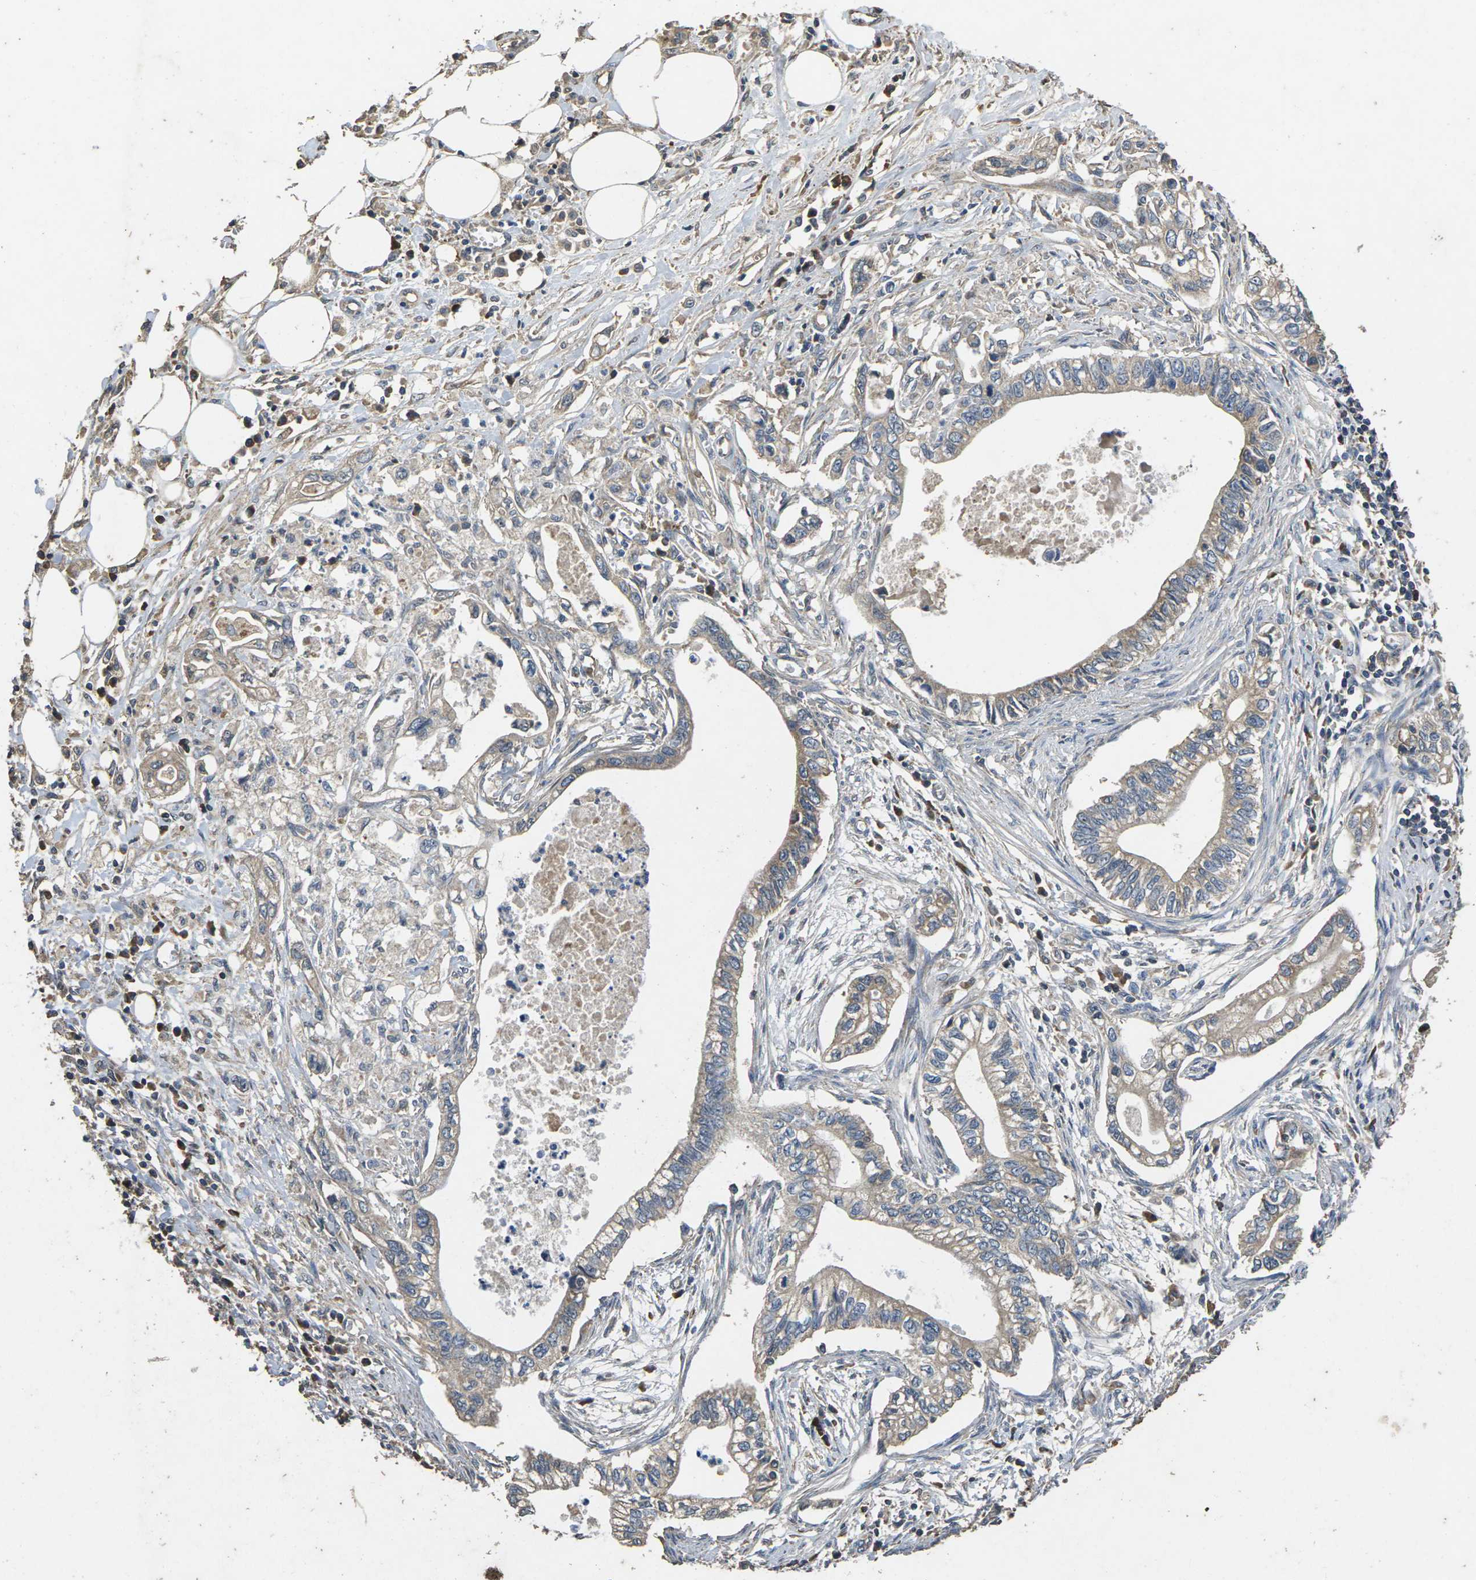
{"staining": {"intensity": "weak", "quantity": "25%-75%", "location": "cytoplasmic/membranous"}, "tissue": "pancreatic cancer", "cell_type": "Tumor cells", "image_type": "cancer", "snomed": [{"axis": "morphology", "description": "Adenocarcinoma, NOS"}, {"axis": "topography", "description": "Pancreas"}], "caption": "Adenocarcinoma (pancreatic) was stained to show a protein in brown. There is low levels of weak cytoplasmic/membranous staining in about 25%-75% of tumor cells. Nuclei are stained in blue.", "gene": "B4GAT1", "patient": {"sex": "male", "age": 56}}